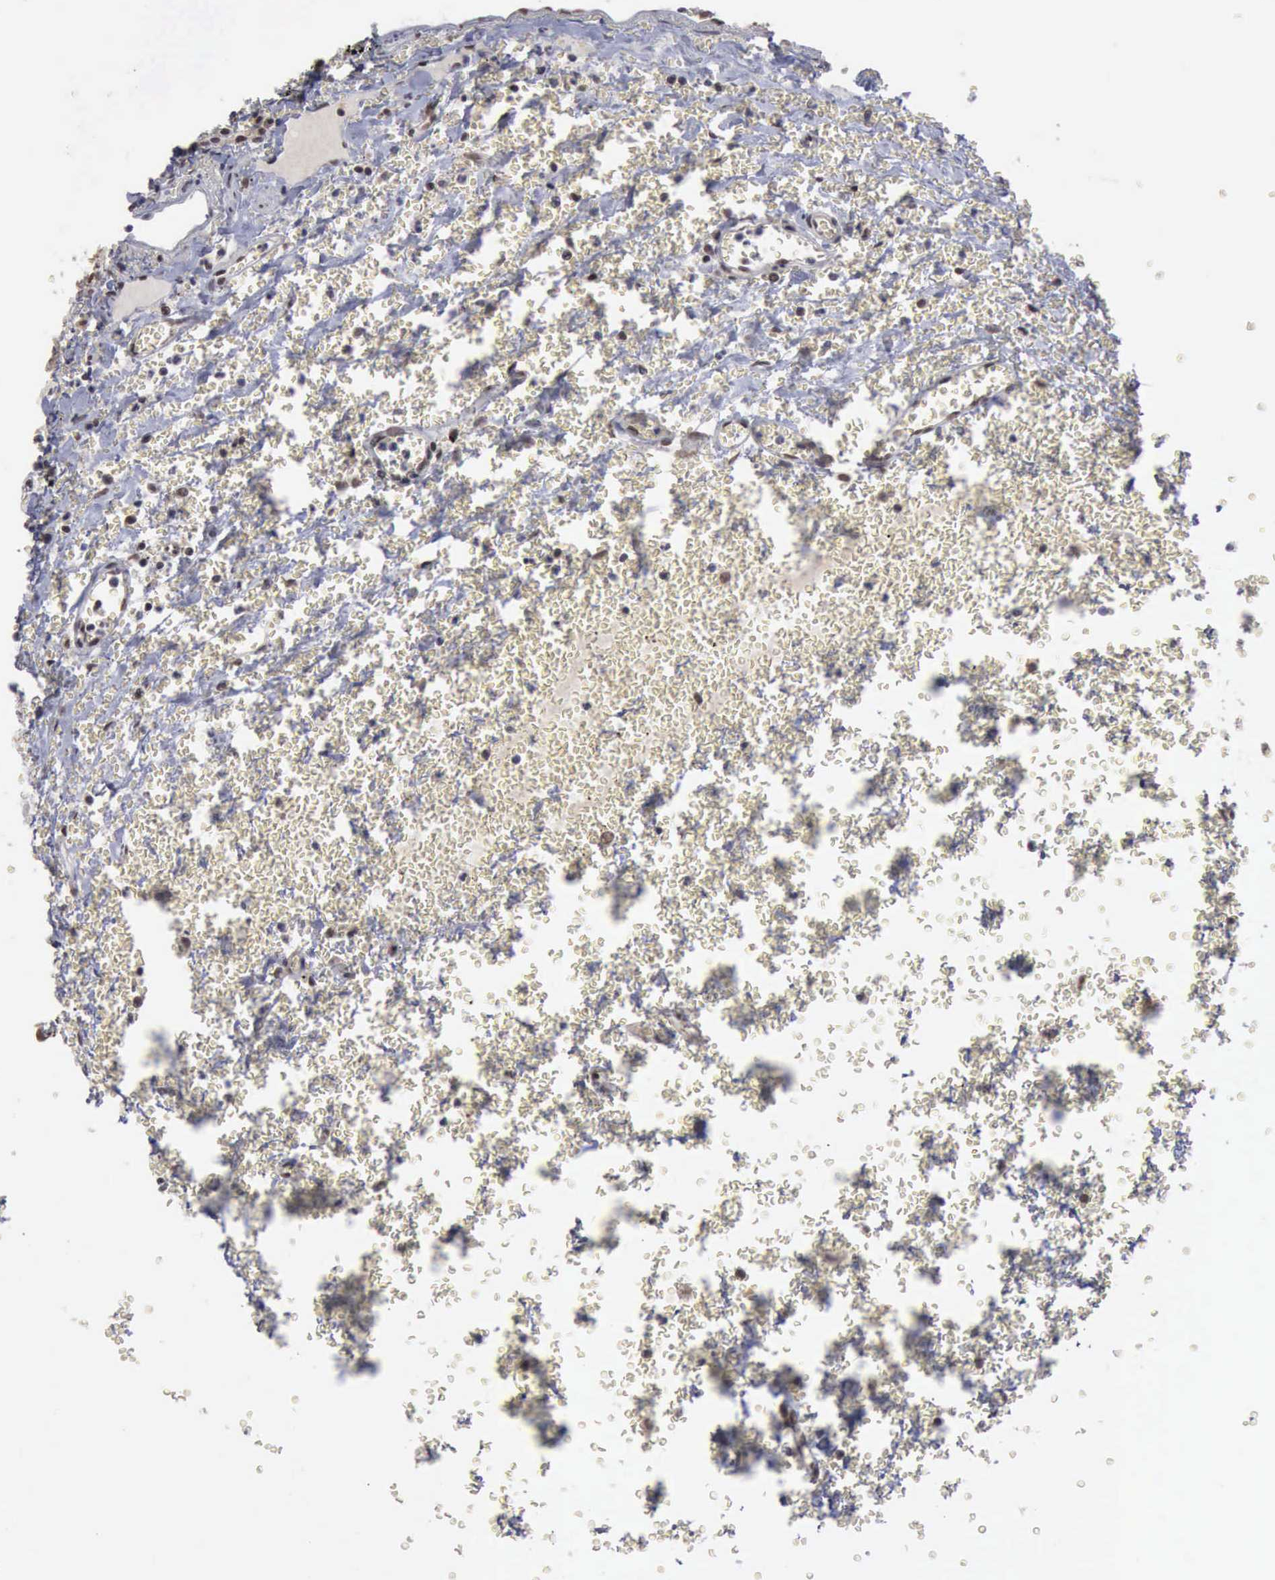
{"staining": {"intensity": "strong", "quantity": ">75%", "location": "nuclear"}, "tissue": "carcinoid", "cell_type": "Tumor cells", "image_type": "cancer", "snomed": [{"axis": "morphology", "description": "Carcinoid, malignant, NOS"}, {"axis": "topography", "description": "Bronchus"}], "caption": "Immunohistochemistry (IHC) photomicrograph of carcinoid (malignant) stained for a protein (brown), which demonstrates high levels of strong nuclear staining in approximately >75% of tumor cells.", "gene": "RTCB", "patient": {"sex": "male", "age": 55}}